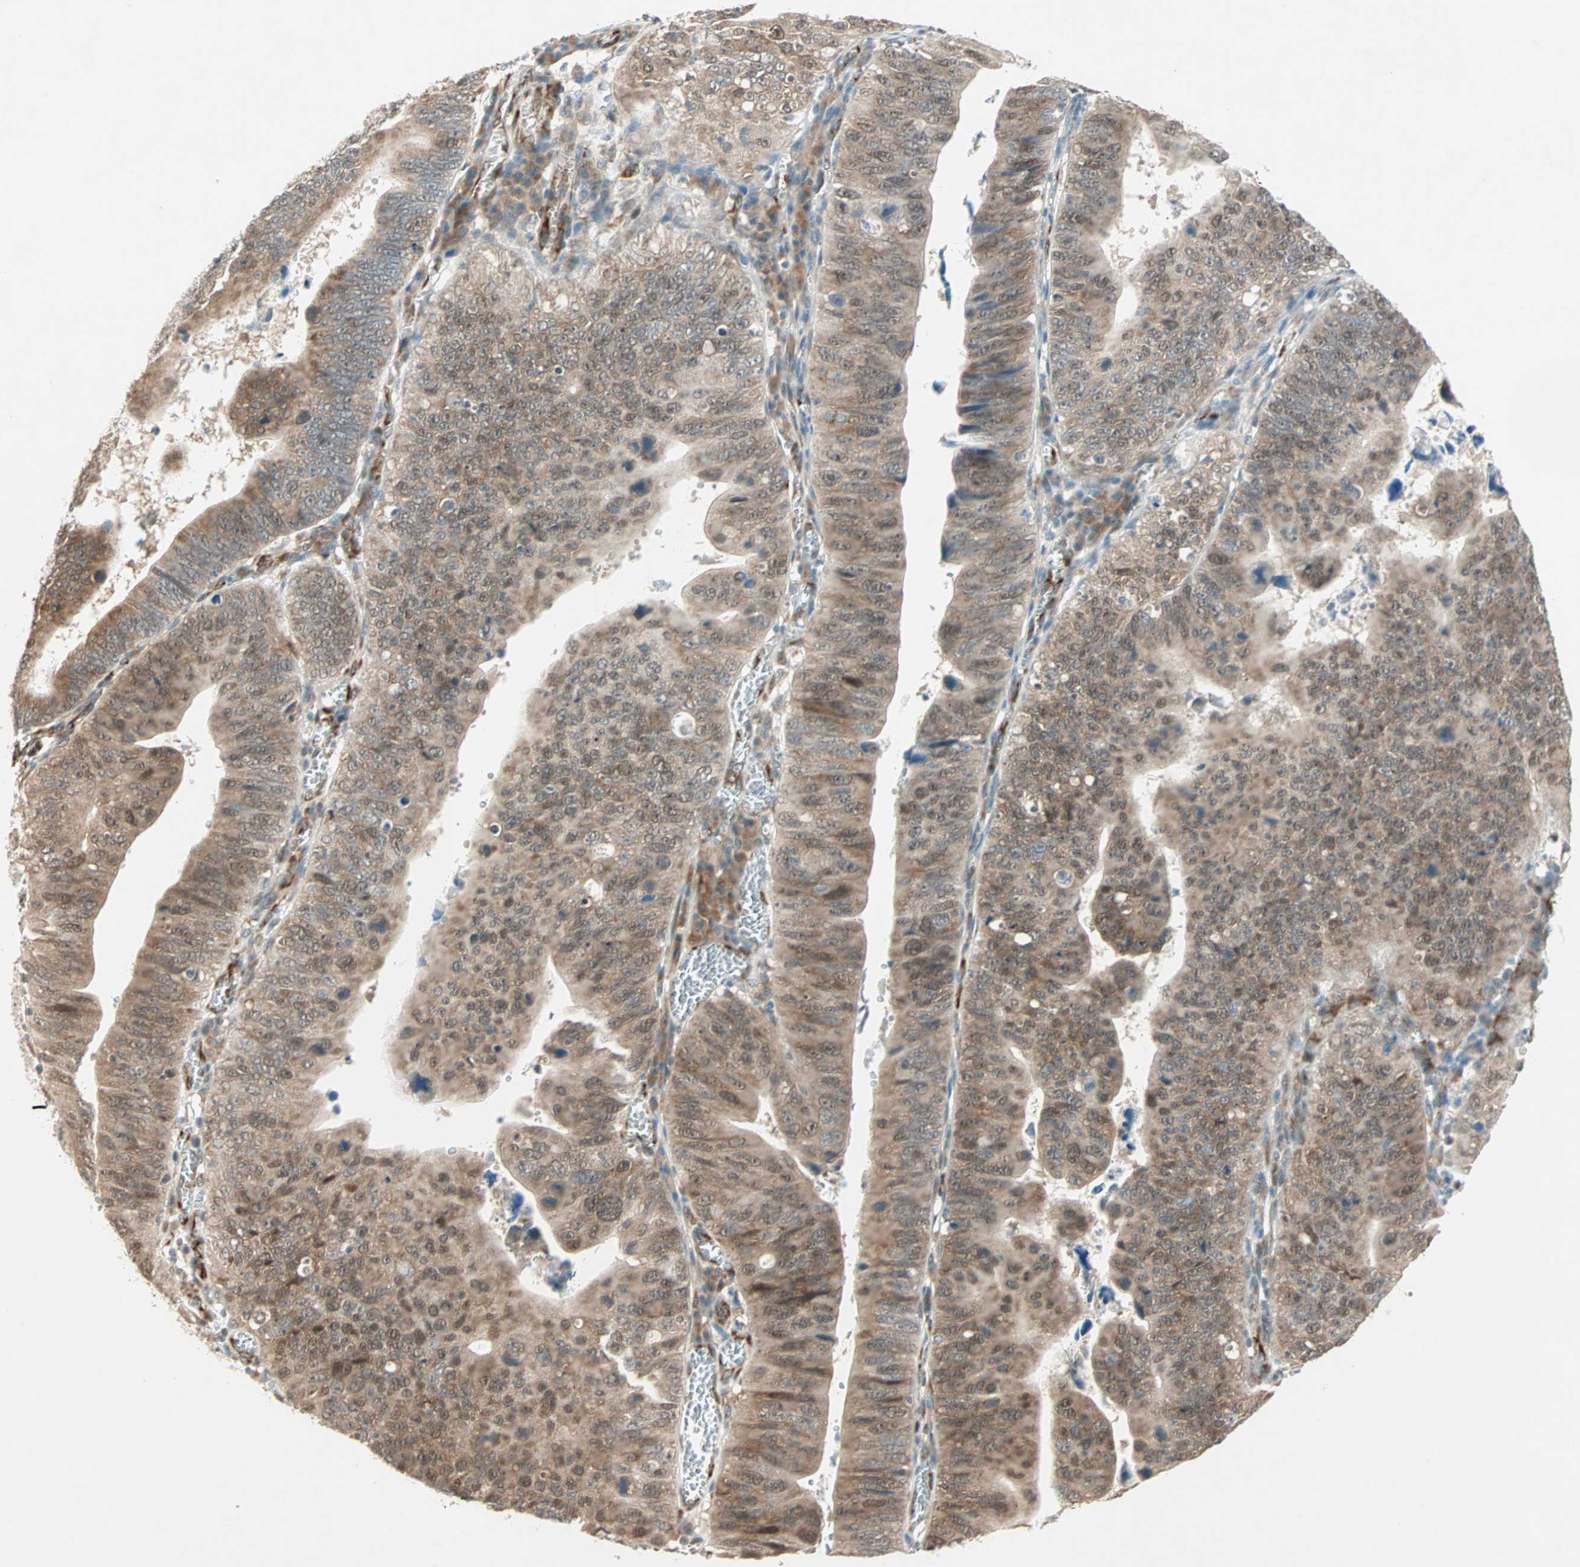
{"staining": {"intensity": "moderate", "quantity": ">75%", "location": "cytoplasmic/membranous,nuclear"}, "tissue": "stomach cancer", "cell_type": "Tumor cells", "image_type": "cancer", "snomed": [{"axis": "morphology", "description": "Adenocarcinoma, NOS"}, {"axis": "topography", "description": "Stomach"}], "caption": "IHC micrograph of neoplastic tissue: human stomach adenocarcinoma stained using immunohistochemistry (IHC) shows medium levels of moderate protein expression localized specifically in the cytoplasmic/membranous and nuclear of tumor cells, appearing as a cytoplasmic/membranous and nuclear brown color.", "gene": "ZNF37A", "patient": {"sex": "male", "age": 59}}